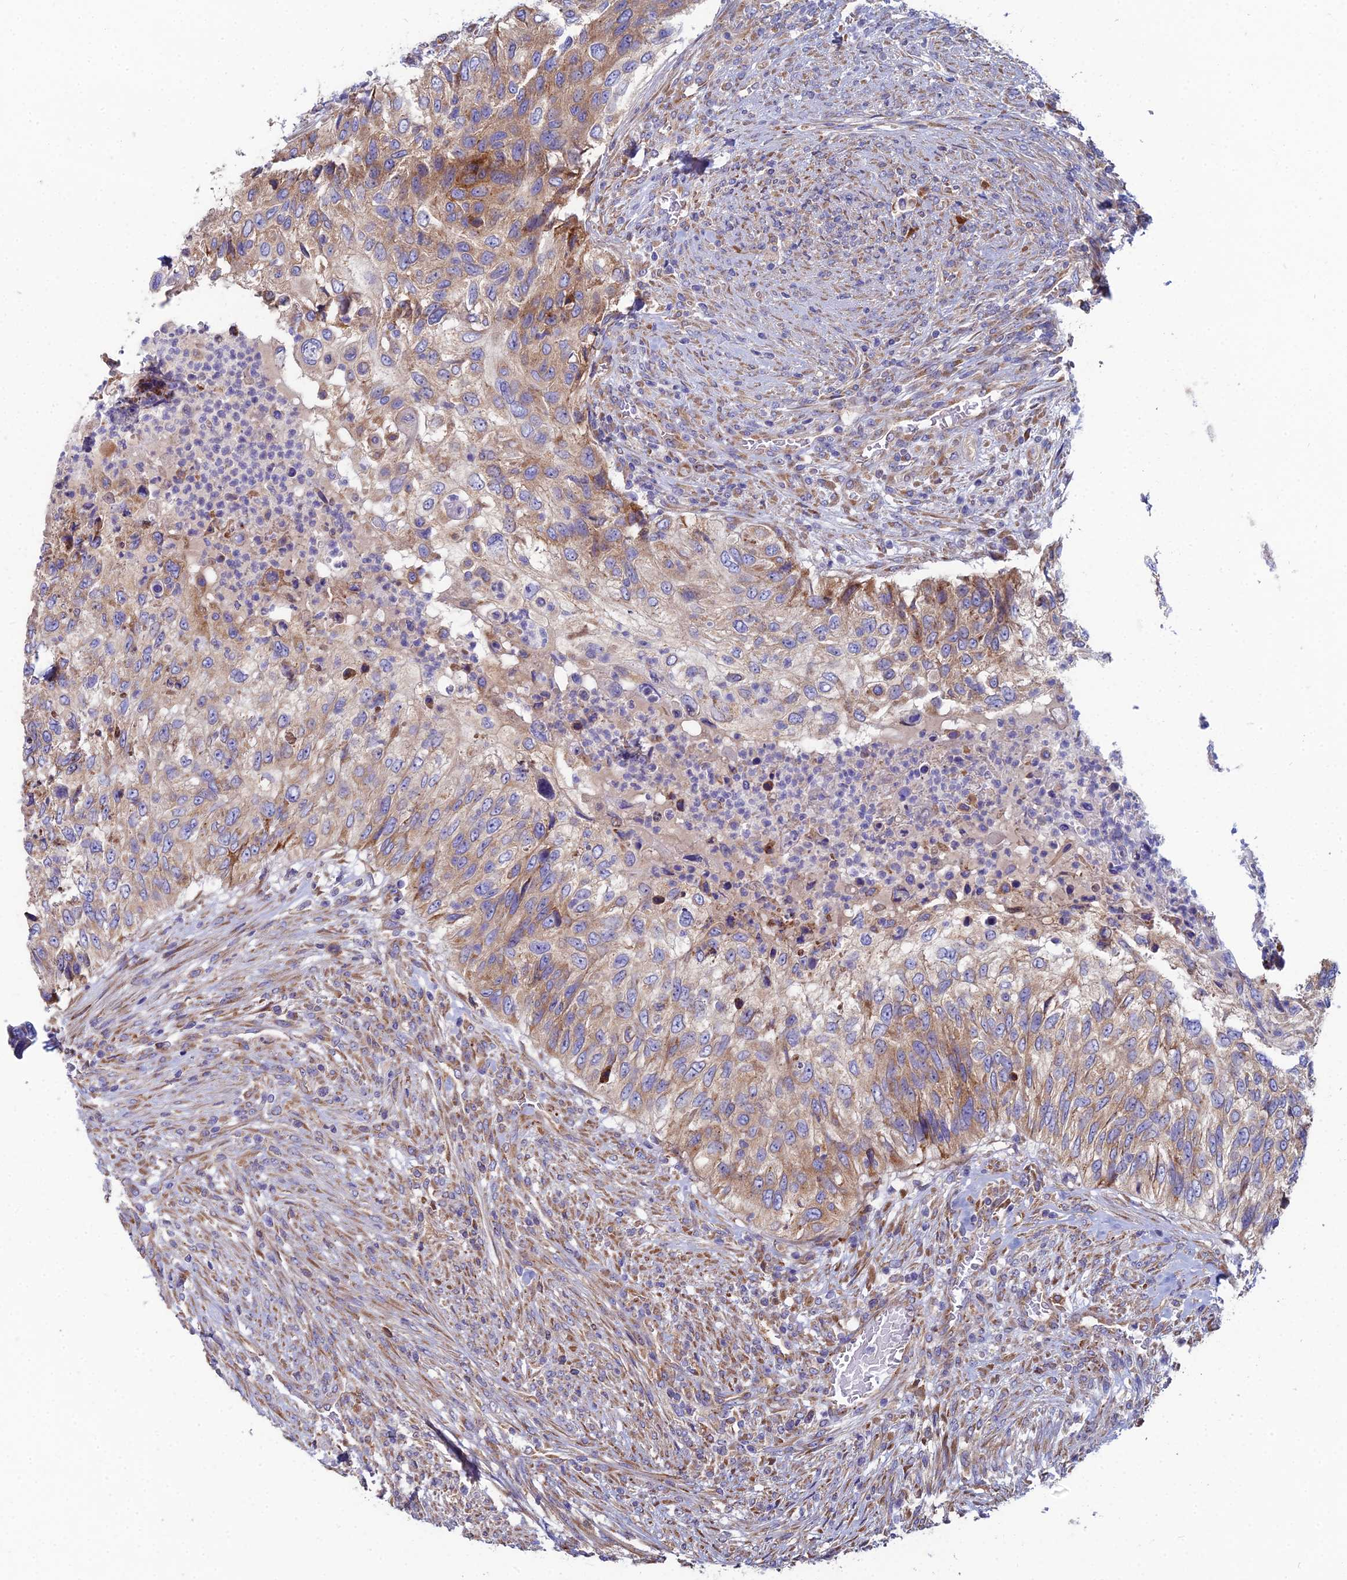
{"staining": {"intensity": "moderate", "quantity": "<25%", "location": "cytoplasmic/membranous"}, "tissue": "urothelial cancer", "cell_type": "Tumor cells", "image_type": "cancer", "snomed": [{"axis": "morphology", "description": "Urothelial carcinoma, High grade"}, {"axis": "topography", "description": "Urinary bladder"}], "caption": "Brown immunohistochemical staining in high-grade urothelial carcinoma reveals moderate cytoplasmic/membranous positivity in about <25% of tumor cells. Nuclei are stained in blue.", "gene": "CLCN3", "patient": {"sex": "female", "age": 60}}